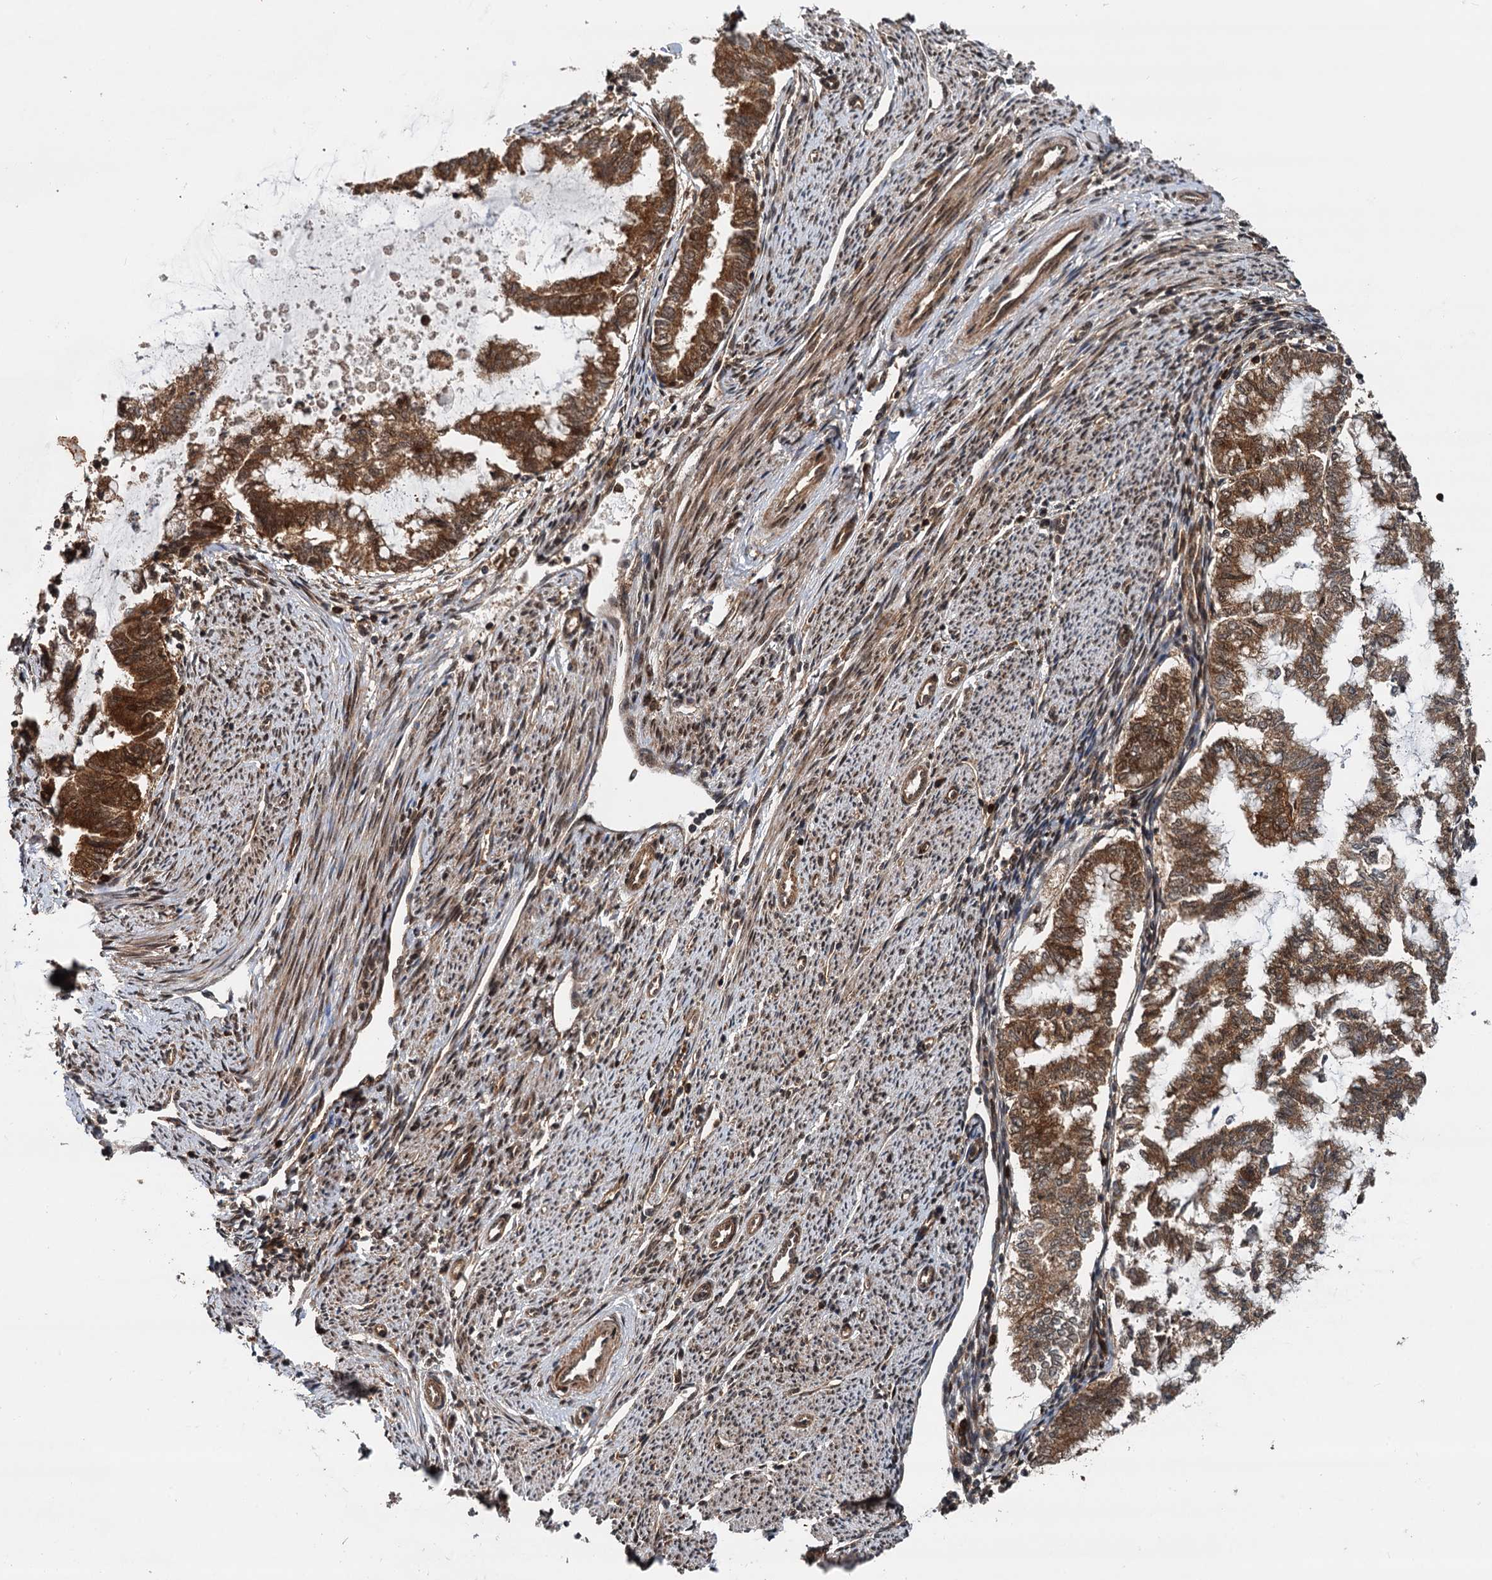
{"staining": {"intensity": "strong", "quantity": ">75%", "location": "cytoplasmic/membranous"}, "tissue": "endometrial cancer", "cell_type": "Tumor cells", "image_type": "cancer", "snomed": [{"axis": "morphology", "description": "Adenocarcinoma, NOS"}, {"axis": "topography", "description": "Endometrium"}], "caption": "Tumor cells demonstrate strong cytoplasmic/membranous expression in approximately >75% of cells in endometrial cancer.", "gene": "STUB1", "patient": {"sex": "female", "age": 79}}